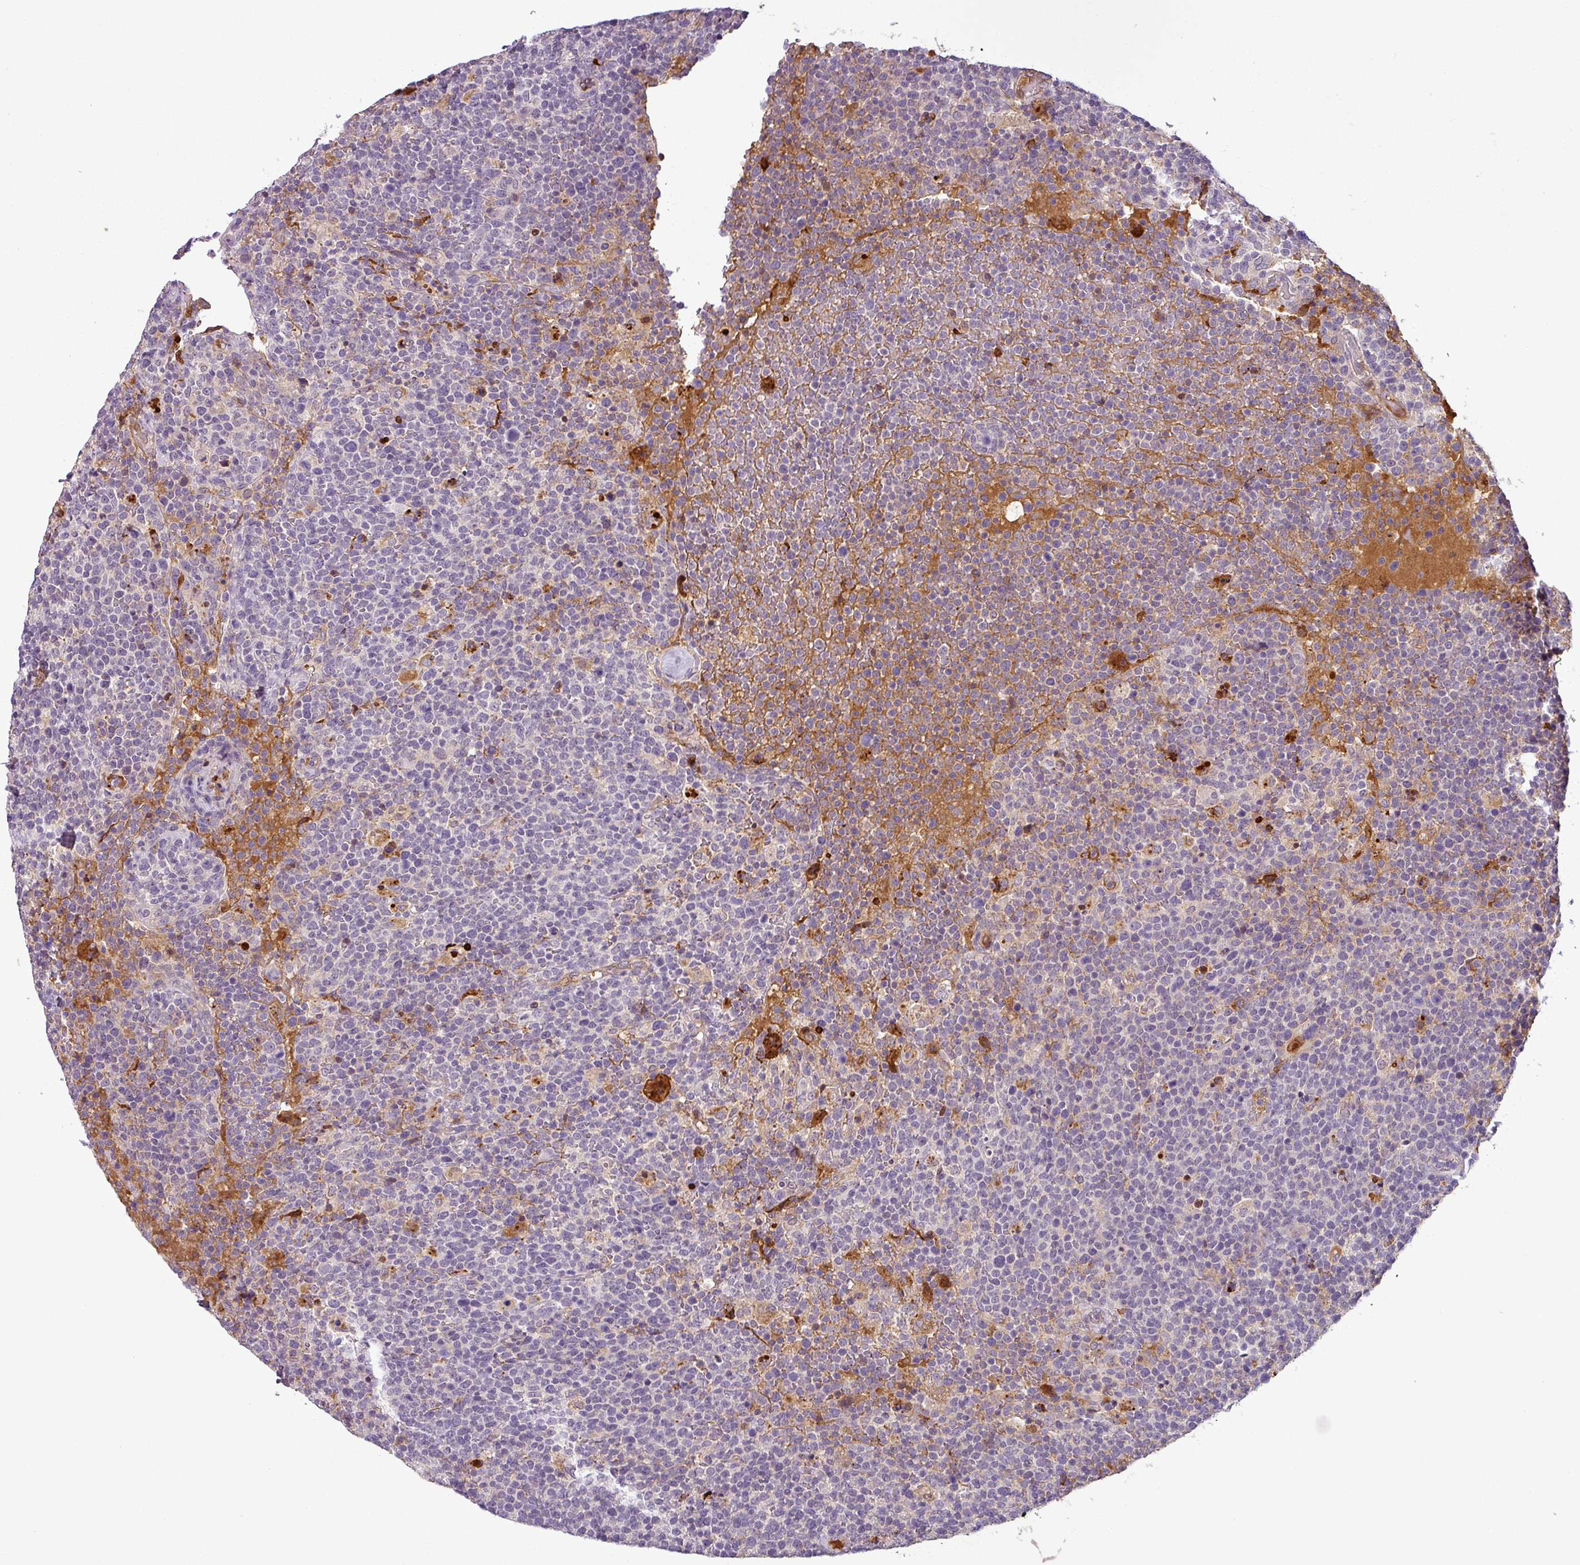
{"staining": {"intensity": "negative", "quantity": "none", "location": "none"}, "tissue": "lymphoma", "cell_type": "Tumor cells", "image_type": "cancer", "snomed": [{"axis": "morphology", "description": "Malignant lymphoma, non-Hodgkin's type, High grade"}, {"axis": "topography", "description": "Lymph node"}], "caption": "The photomicrograph shows no staining of tumor cells in lymphoma.", "gene": "APOC1", "patient": {"sex": "male", "age": 61}}